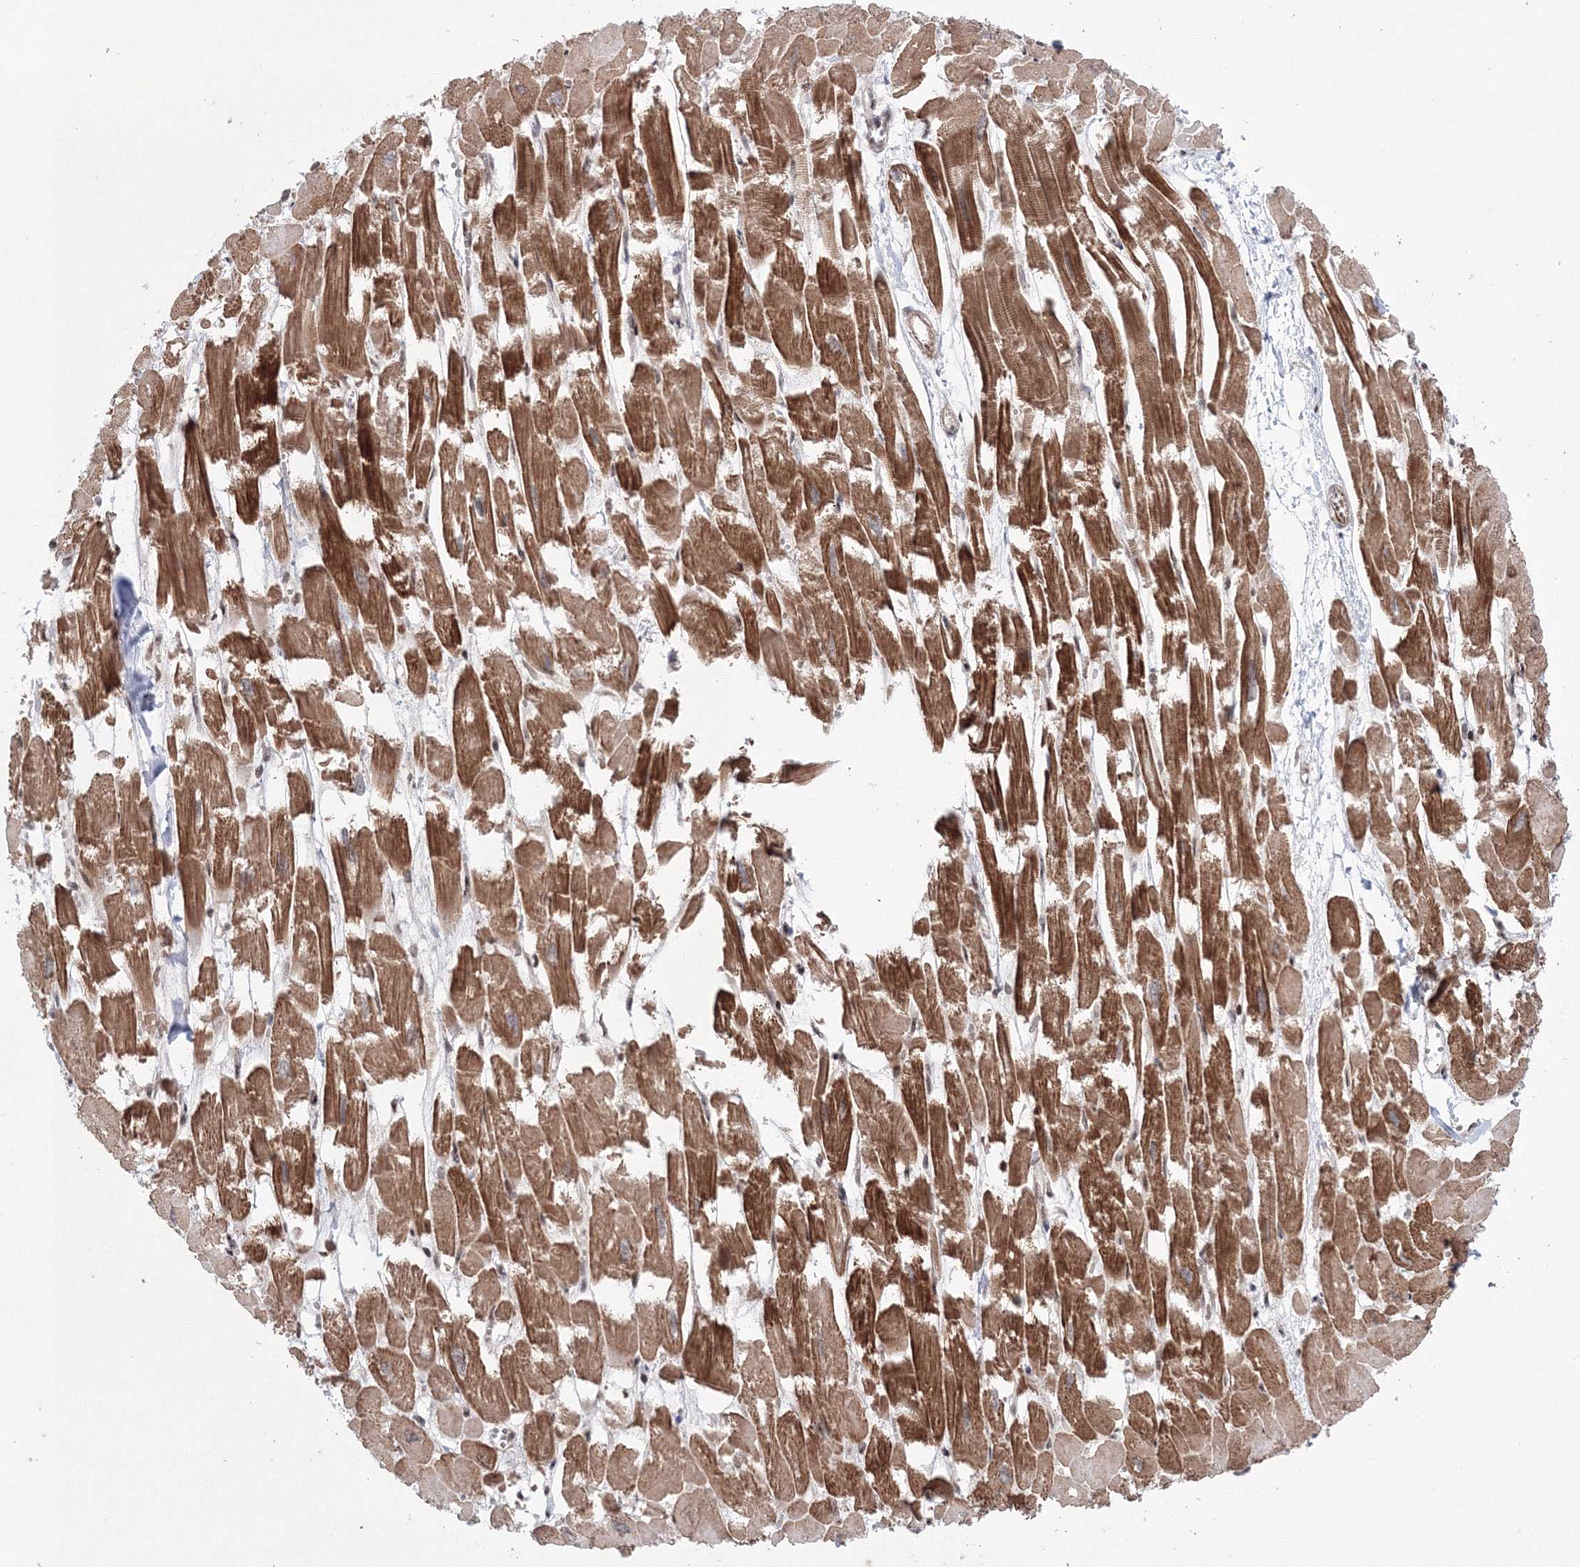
{"staining": {"intensity": "moderate", "quantity": ">75%", "location": "cytoplasmic/membranous"}, "tissue": "heart muscle", "cell_type": "Cardiomyocytes", "image_type": "normal", "snomed": [{"axis": "morphology", "description": "Normal tissue, NOS"}, {"axis": "topography", "description": "Heart"}], "caption": "A high-resolution image shows immunohistochemistry (IHC) staining of benign heart muscle, which exhibits moderate cytoplasmic/membranous positivity in approximately >75% of cardiomyocytes.", "gene": "NOA1", "patient": {"sex": "male", "age": 54}}